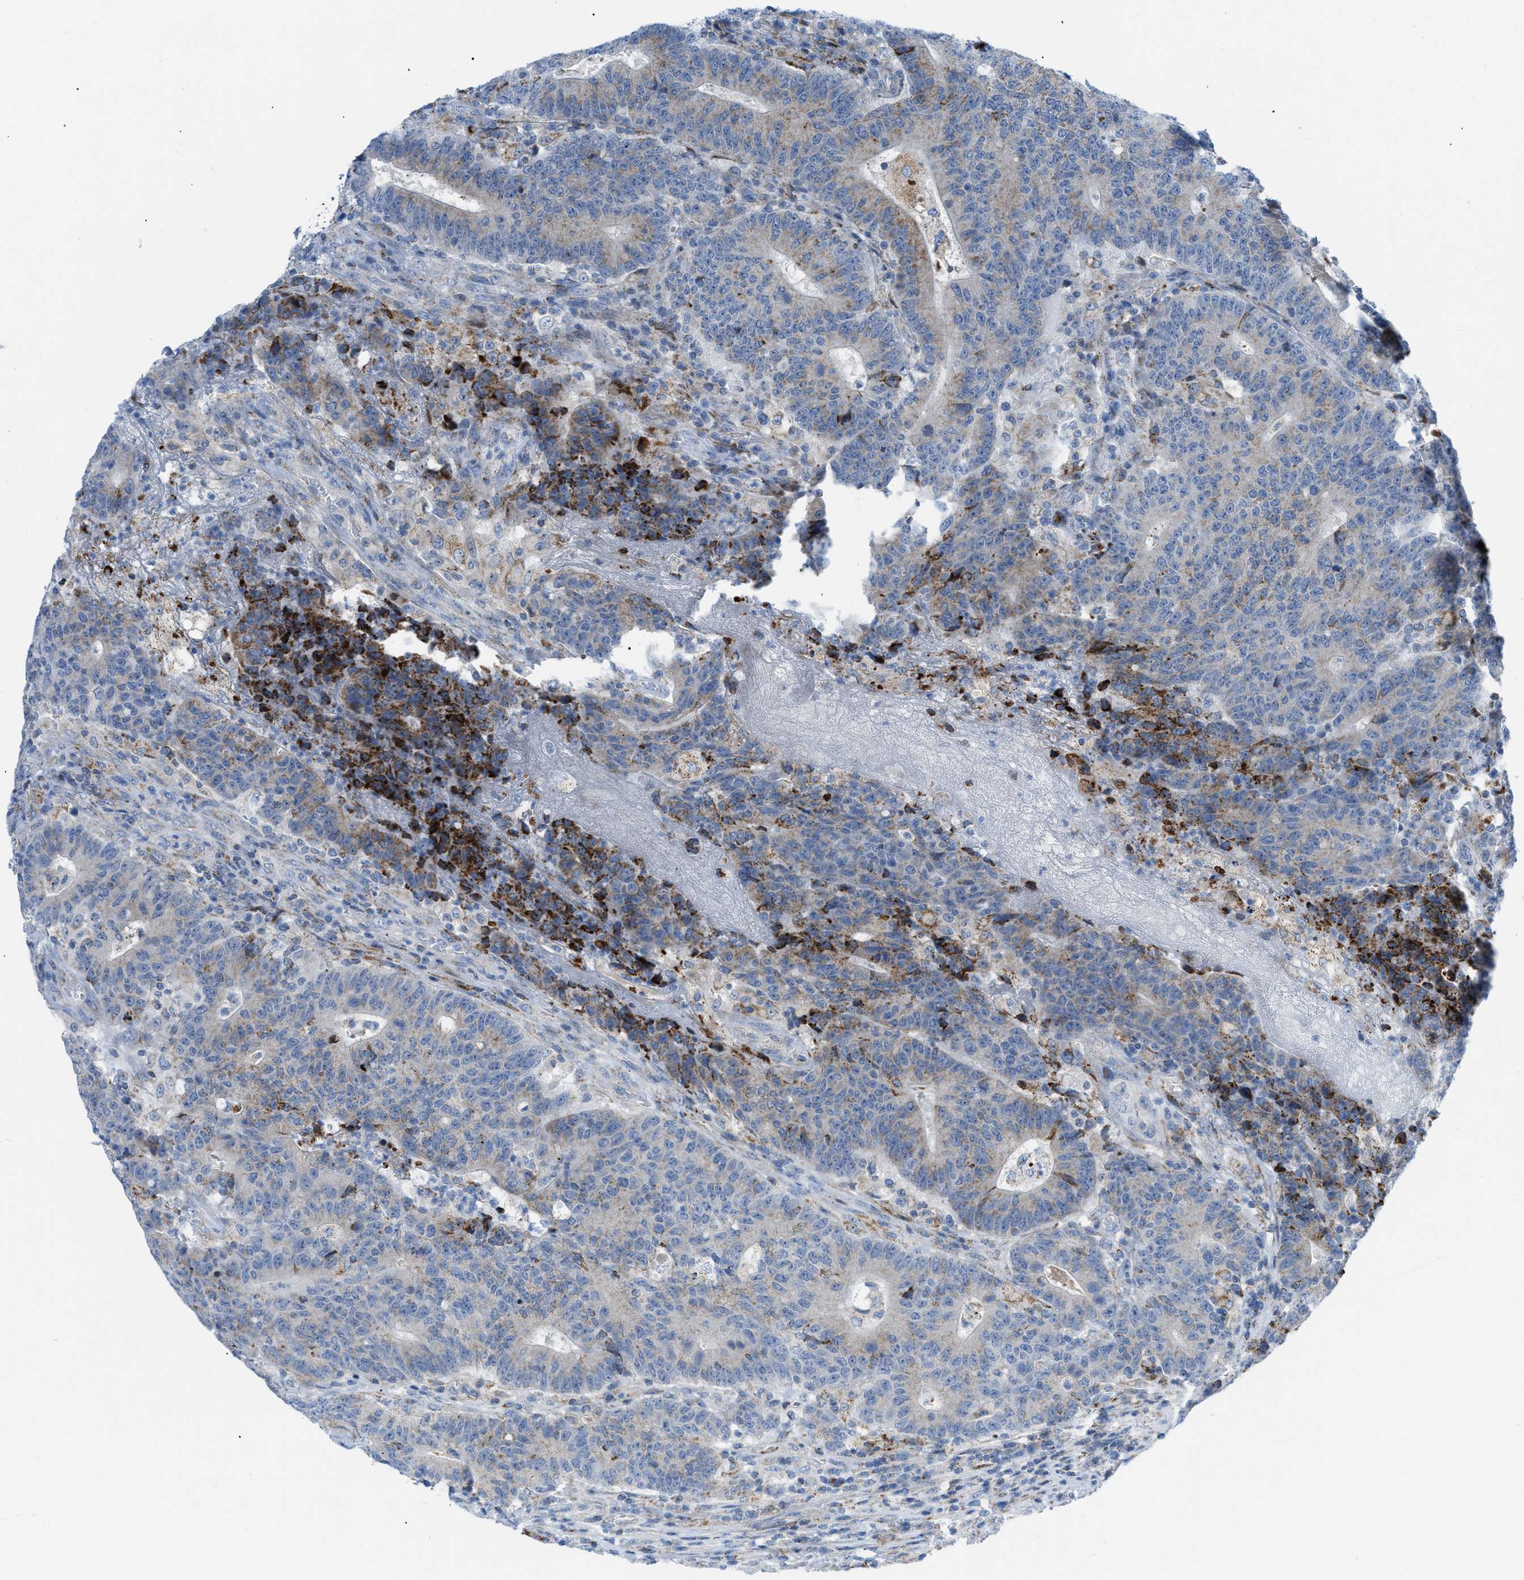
{"staining": {"intensity": "moderate", "quantity": "25%-75%", "location": "cytoplasmic/membranous"}, "tissue": "colorectal cancer", "cell_type": "Tumor cells", "image_type": "cancer", "snomed": [{"axis": "morphology", "description": "Normal tissue, NOS"}, {"axis": "morphology", "description": "Adenocarcinoma, NOS"}, {"axis": "topography", "description": "Colon"}], "caption": "This micrograph shows immunohistochemistry staining of colorectal cancer, with medium moderate cytoplasmic/membranous expression in about 25%-75% of tumor cells.", "gene": "RBBP9", "patient": {"sex": "female", "age": 75}}